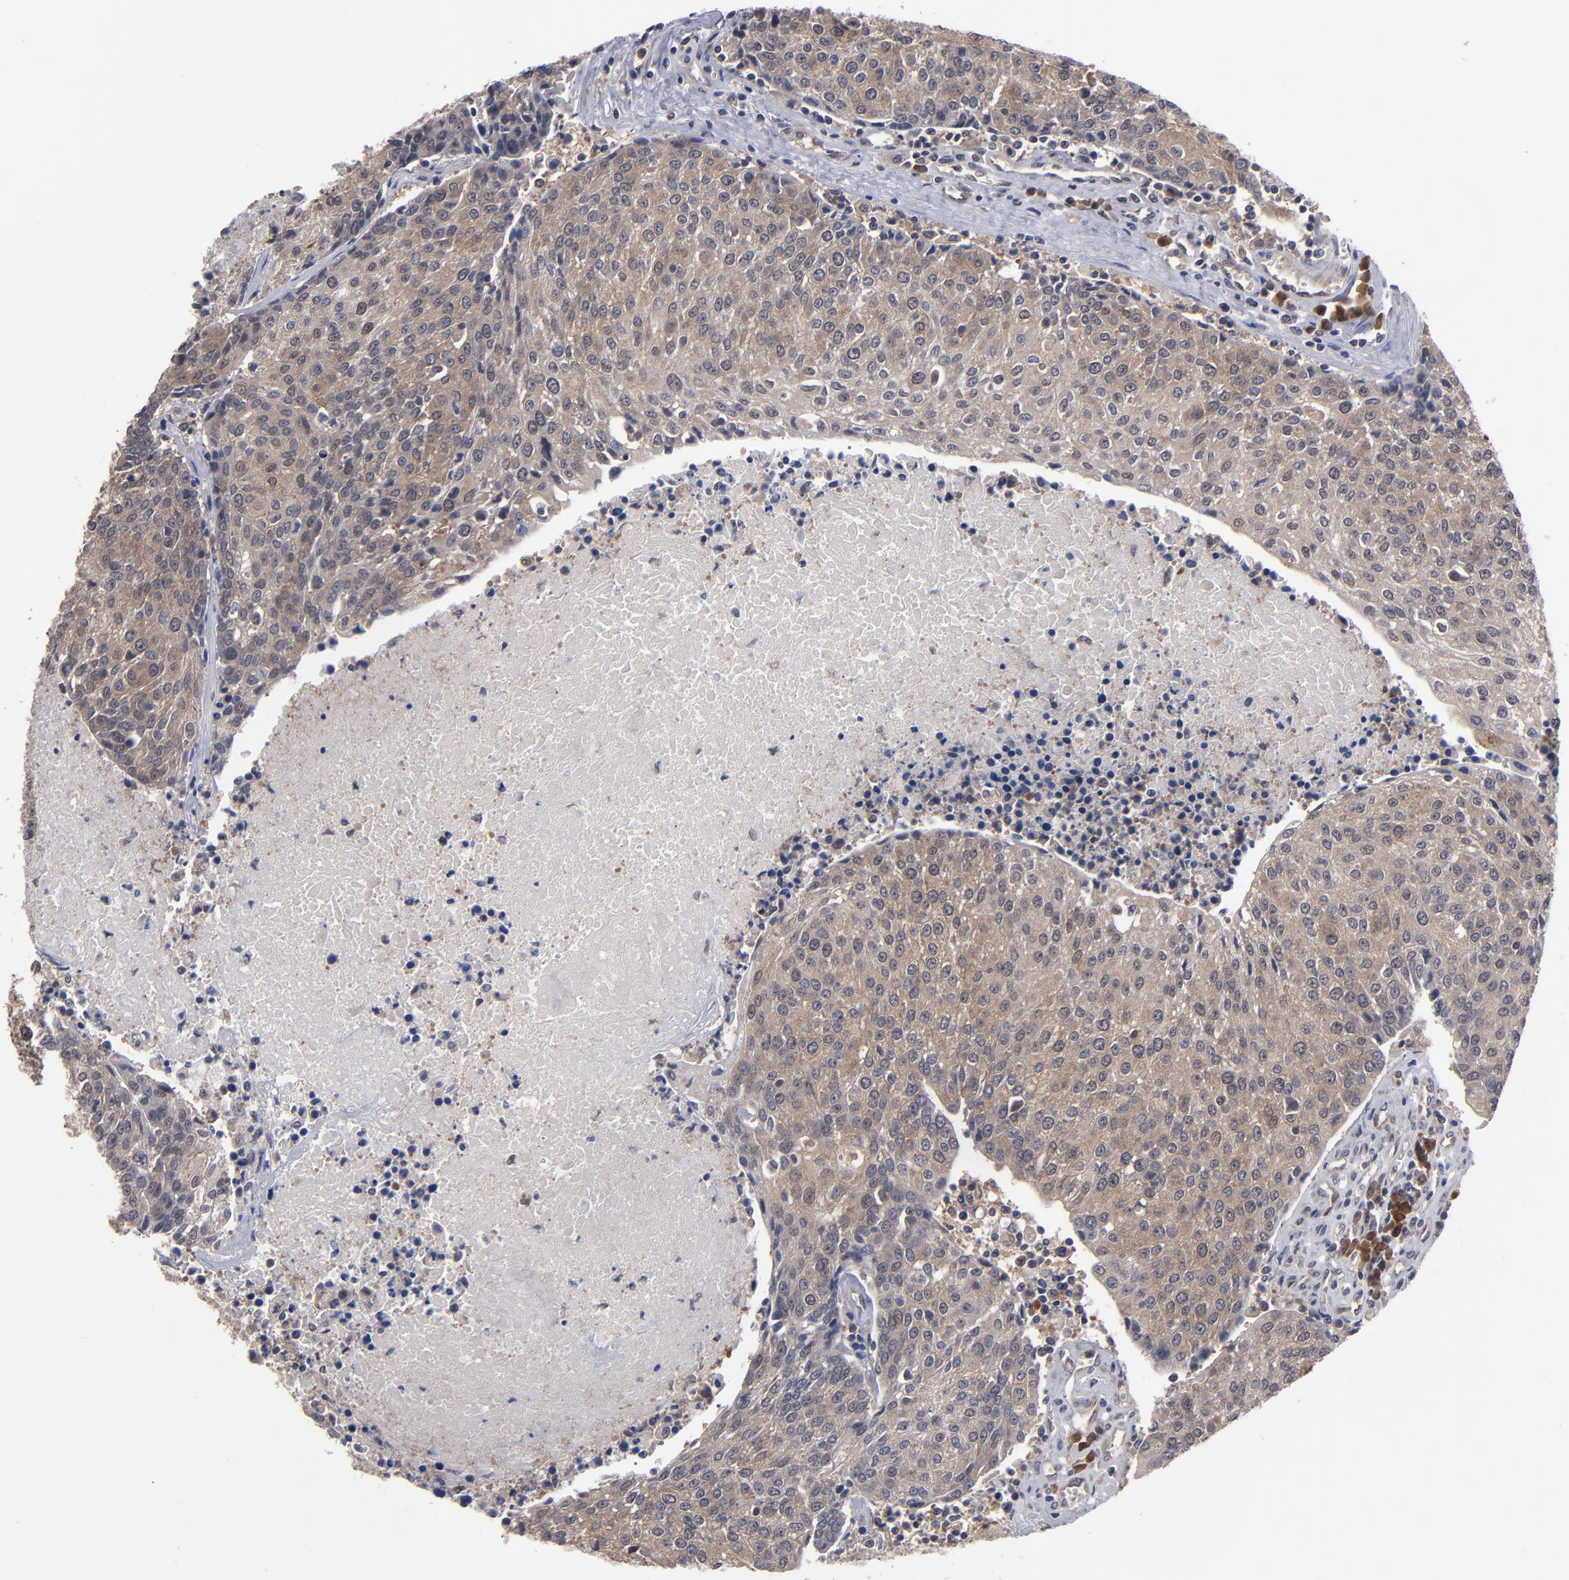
{"staining": {"intensity": "weak", "quantity": ">75%", "location": "cytoplasmic/membranous"}, "tissue": "urothelial cancer", "cell_type": "Tumor cells", "image_type": "cancer", "snomed": [{"axis": "morphology", "description": "Urothelial carcinoma, High grade"}, {"axis": "topography", "description": "Urinary bladder"}], "caption": "DAB (3,3'-diaminobenzidine) immunohistochemical staining of urothelial carcinoma (high-grade) shows weak cytoplasmic/membranous protein positivity in approximately >75% of tumor cells. Using DAB (brown) and hematoxylin (blue) stains, captured at high magnification using brightfield microscopy.", "gene": "ALG13", "patient": {"sex": "female", "age": 85}}